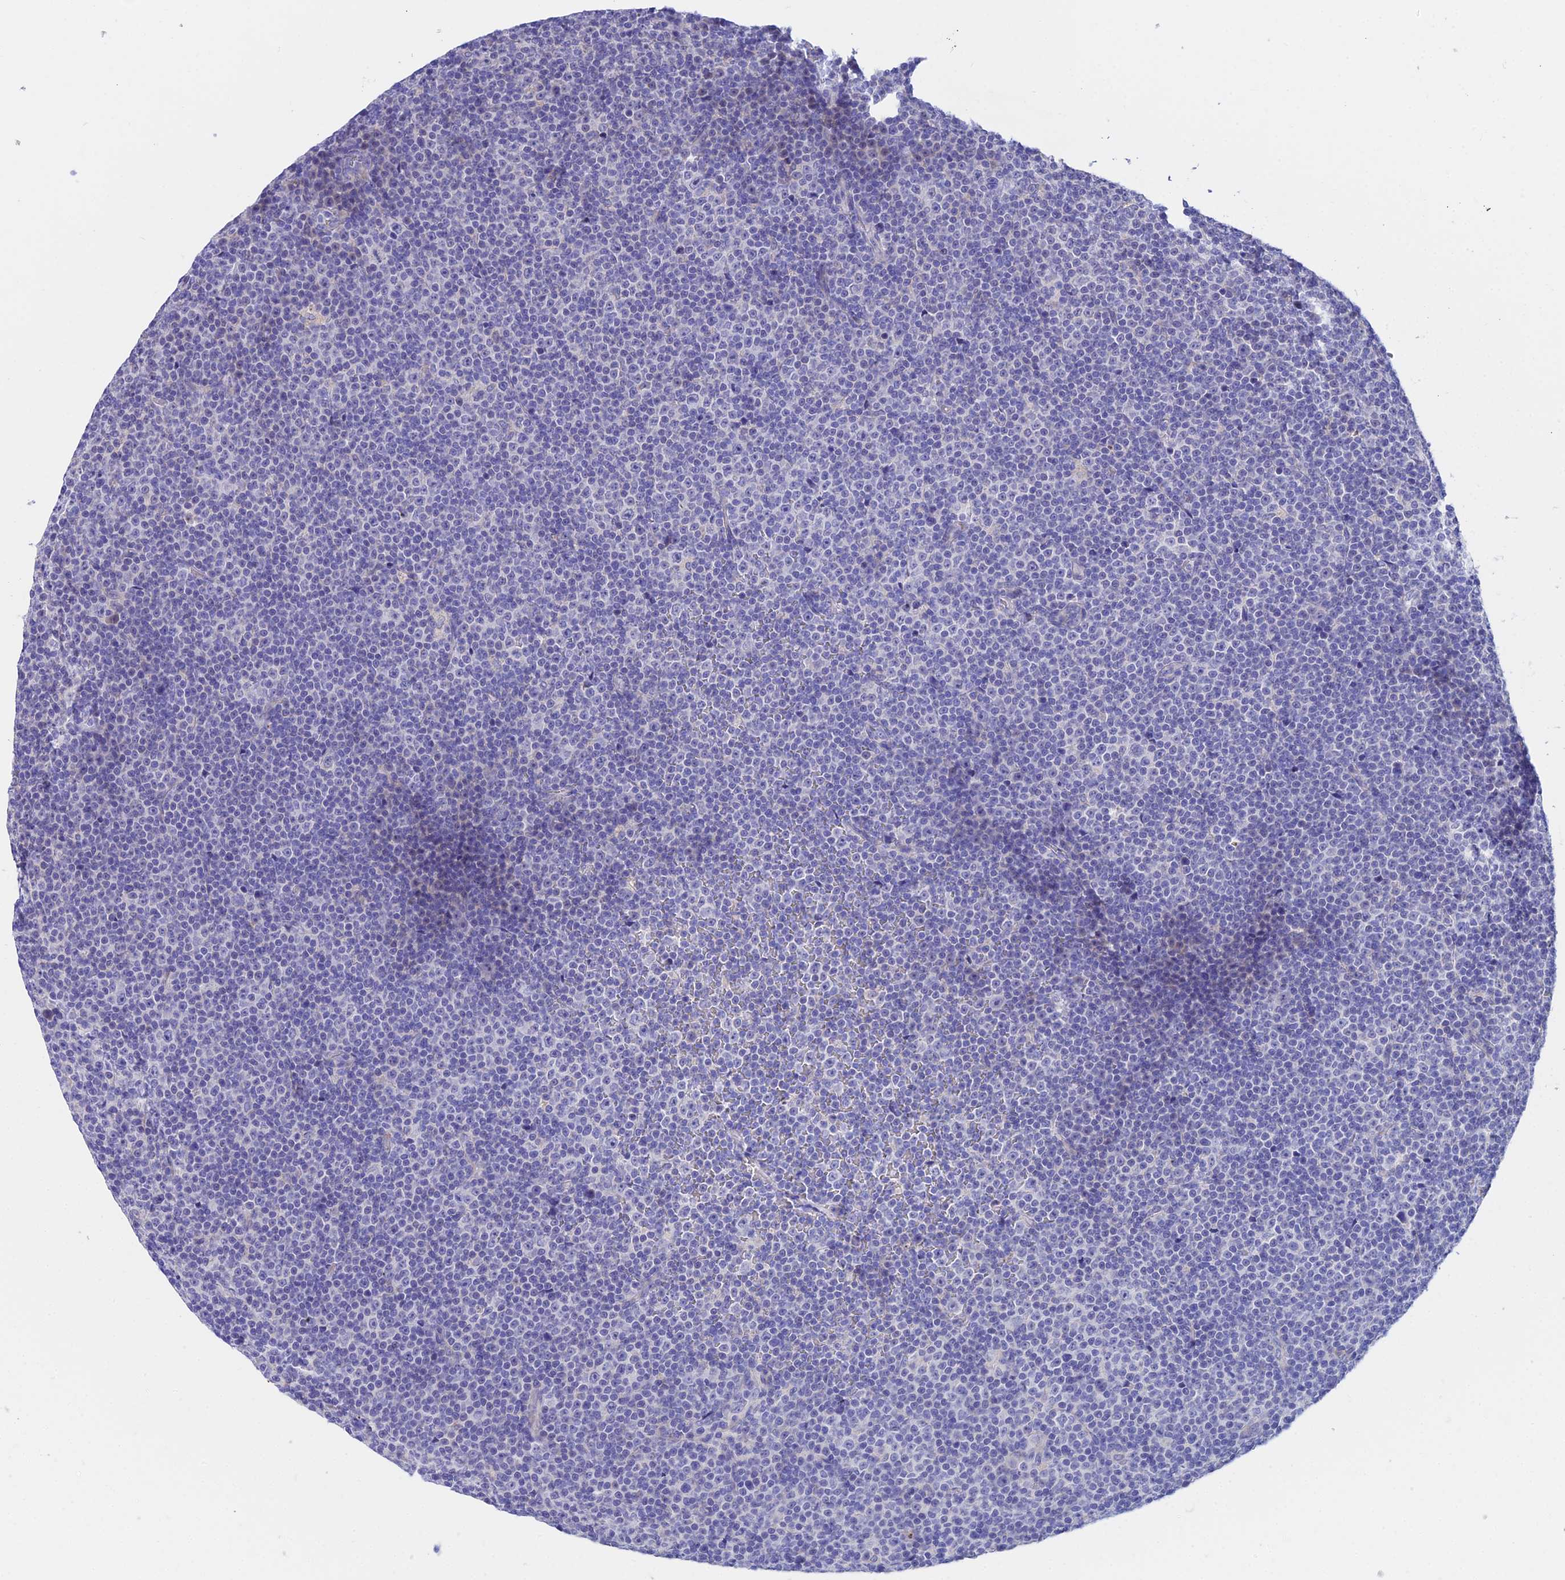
{"staining": {"intensity": "negative", "quantity": "none", "location": "none"}, "tissue": "lymphoma", "cell_type": "Tumor cells", "image_type": "cancer", "snomed": [{"axis": "morphology", "description": "Malignant lymphoma, non-Hodgkin's type, Low grade"}, {"axis": "topography", "description": "Lymph node"}], "caption": "The image displays no significant expression in tumor cells of lymphoma. (Brightfield microscopy of DAB IHC at high magnification).", "gene": "CEP41", "patient": {"sex": "female", "age": 67}}